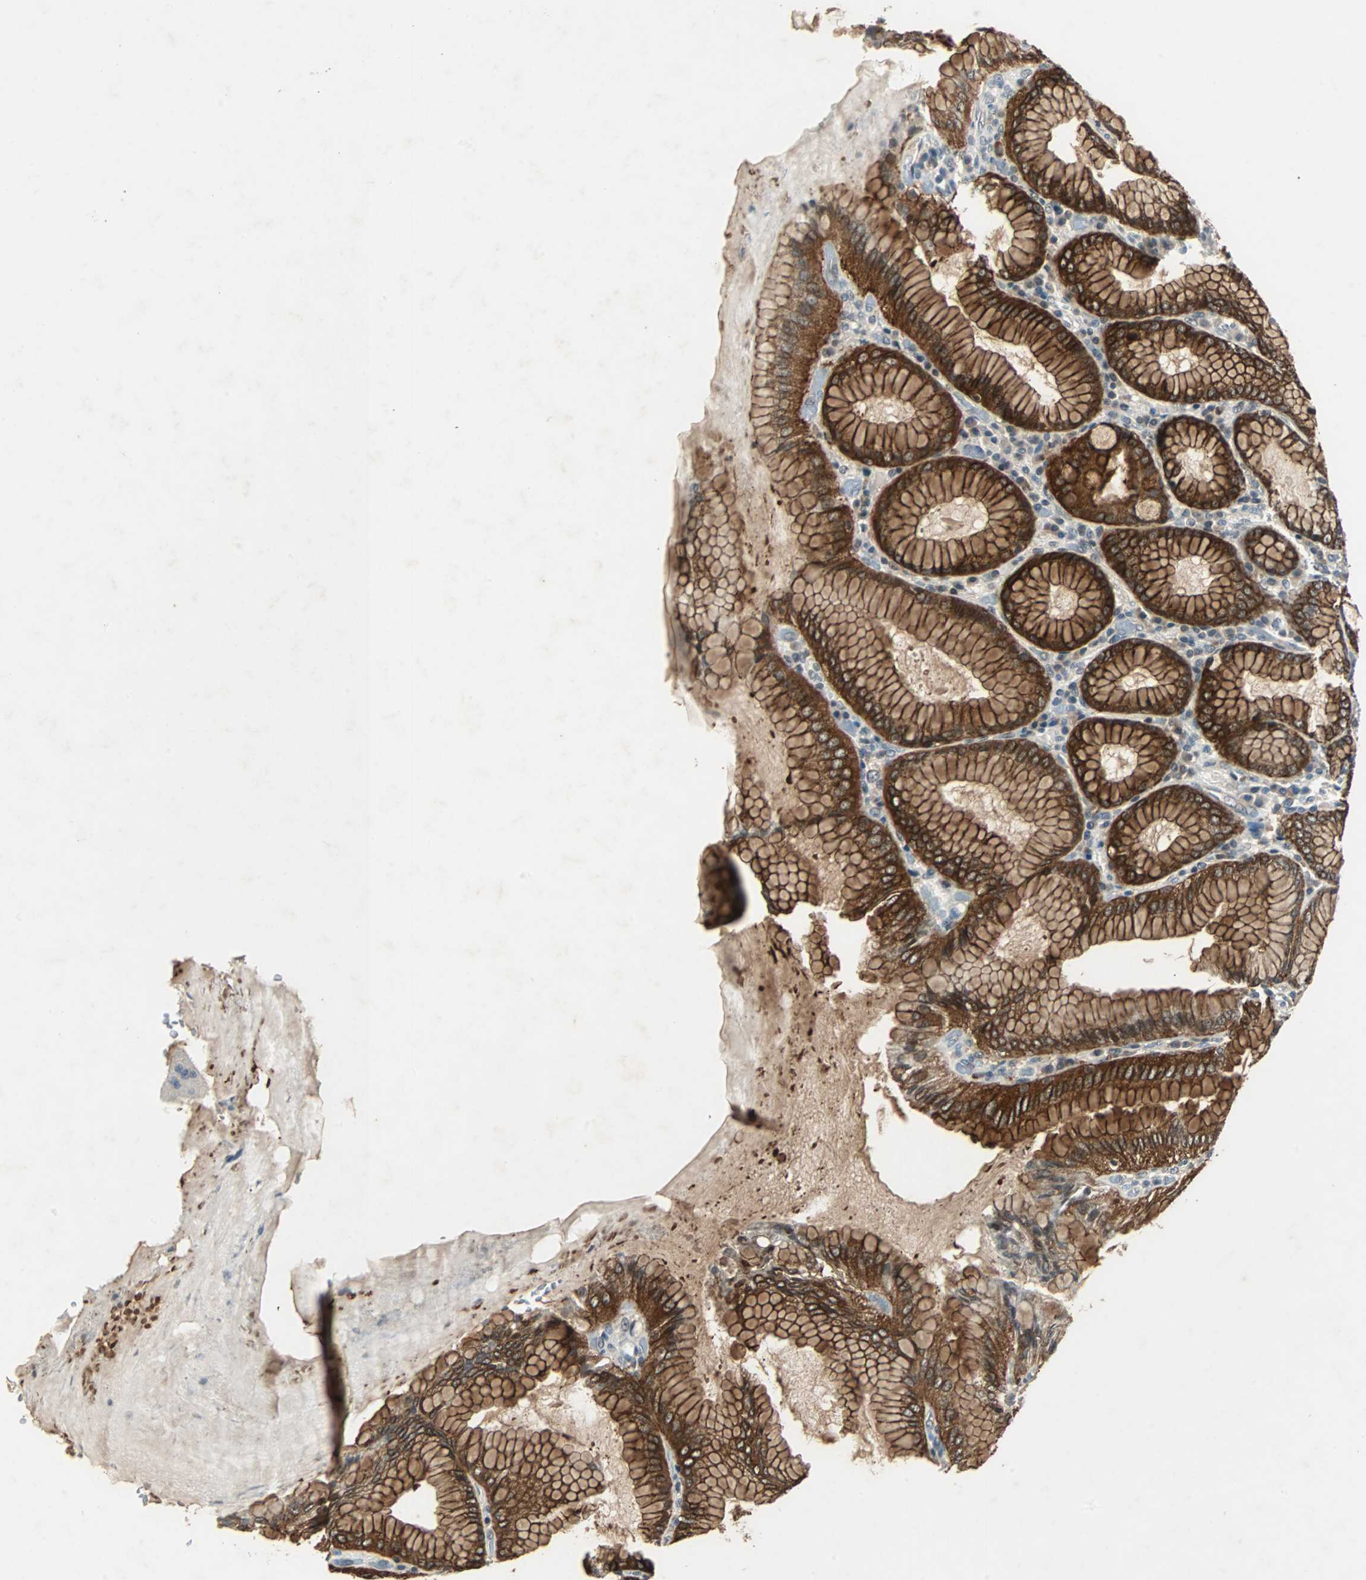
{"staining": {"intensity": "strong", "quantity": ">75%", "location": "cytoplasmic/membranous"}, "tissue": "stomach", "cell_type": "Glandular cells", "image_type": "normal", "snomed": [{"axis": "morphology", "description": "Normal tissue, NOS"}, {"axis": "topography", "description": "Stomach, lower"}], "caption": "Glandular cells demonstrate strong cytoplasmic/membranous staining in approximately >75% of cells in benign stomach. Using DAB (3,3'-diaminobenzidine) (brown) and hematoxylin (blue) stains, captured at high magnification using brightfield microscopy.", "gene": "CMC2", "patient": {"sex": "female", "age": 76}}